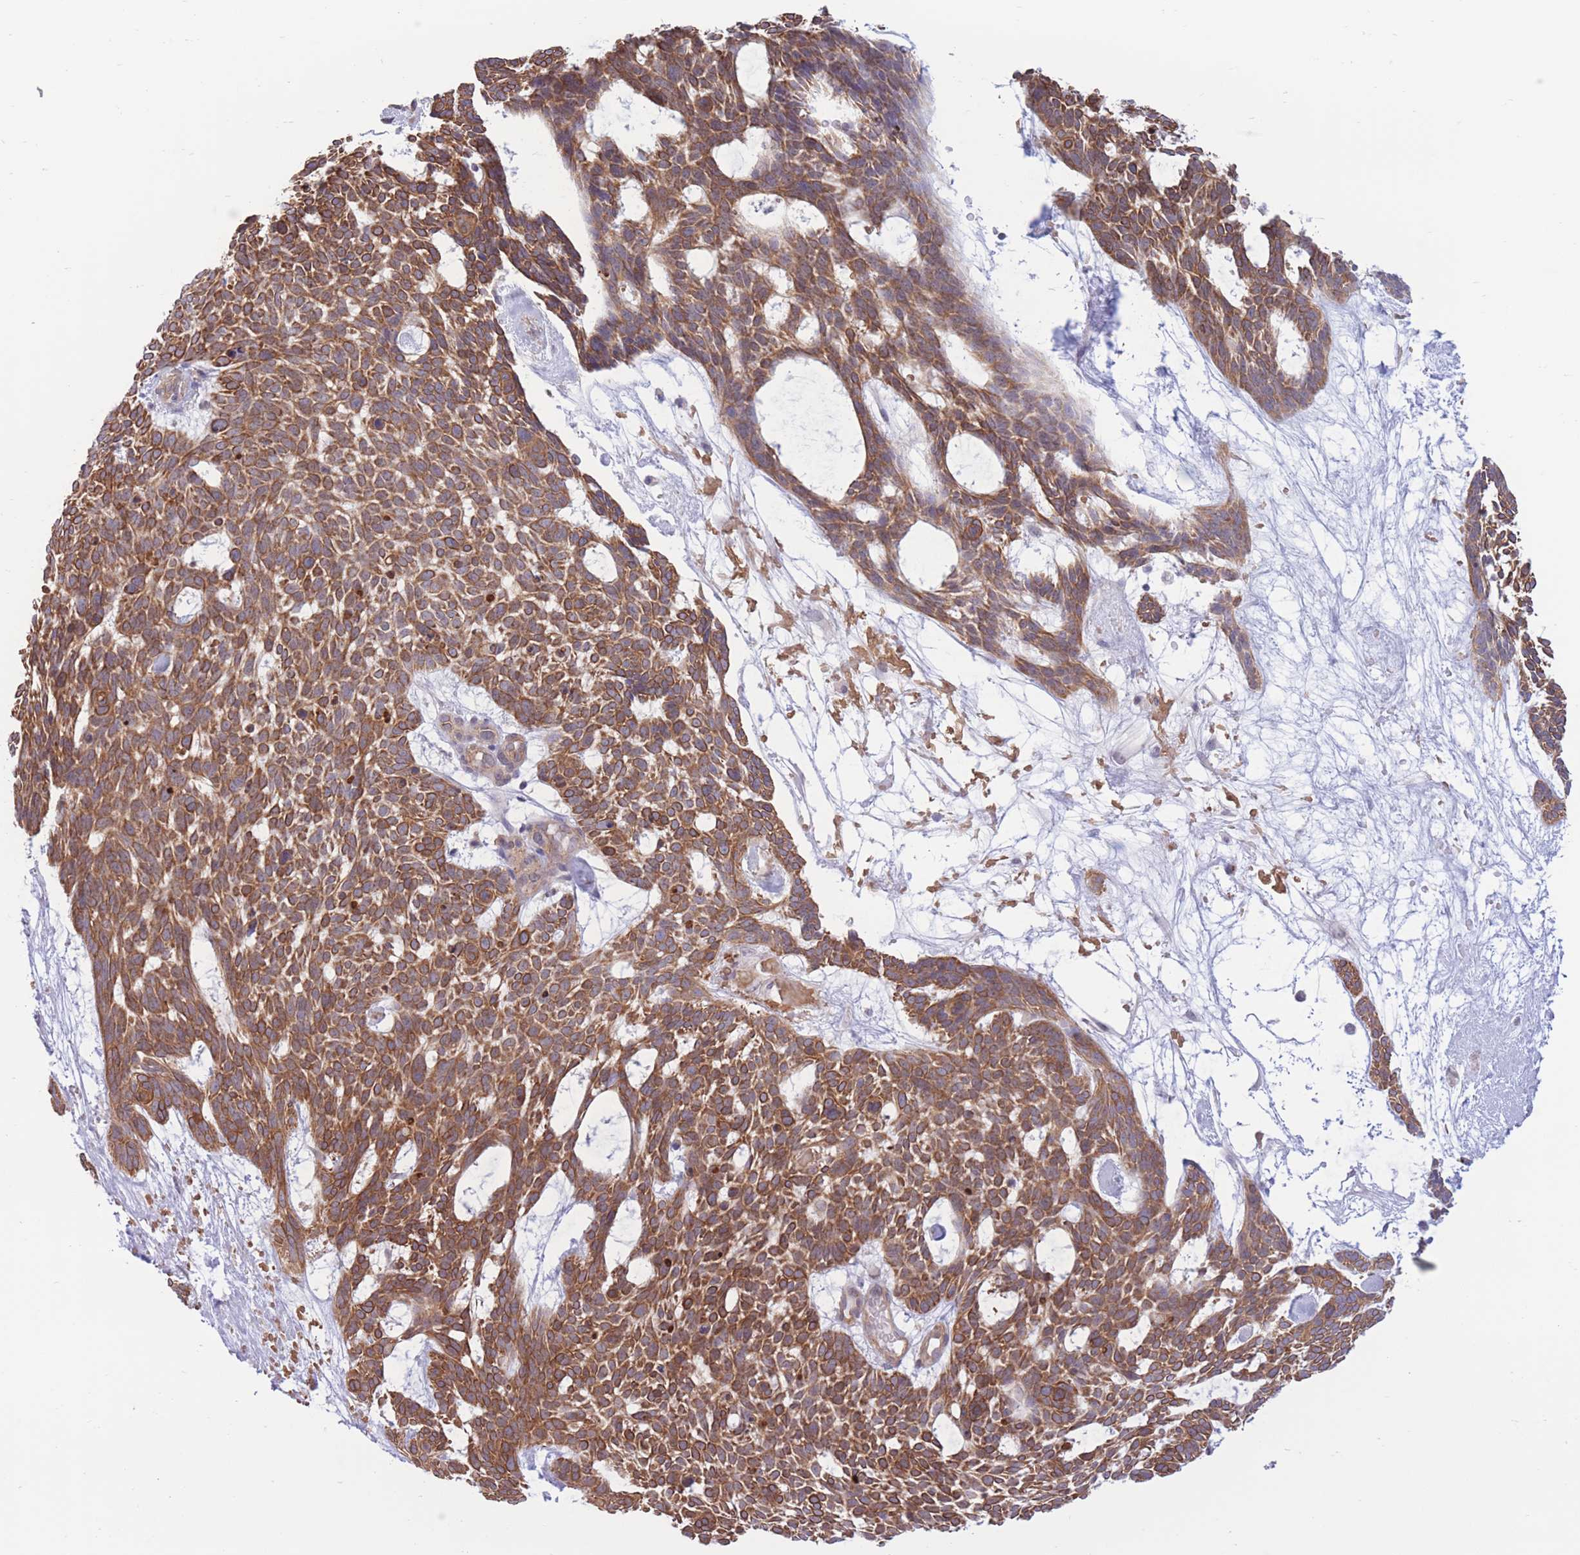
{"staining": {"intensity": "moderate", "quantity": ">75%", "location": "cytoplasmic/membranous"}, "tissue": "skin cancer", "cell_type": "Tumor cells", "image_type": "cancer", "snomed": [{"axis": "morphology", "description": "Basal cell carcinoma"}, {"axis": "topography", "description": "Skin"}], "caption": "Basal cell carcinoma (skin) tissue reveals moderate cytoplasmic/membranous expression in approximately >75% of tumor cells, visualized by immunohistochemistry.", "gene": "MRPS31", "patient": {"sex": "male", "age": 61}}